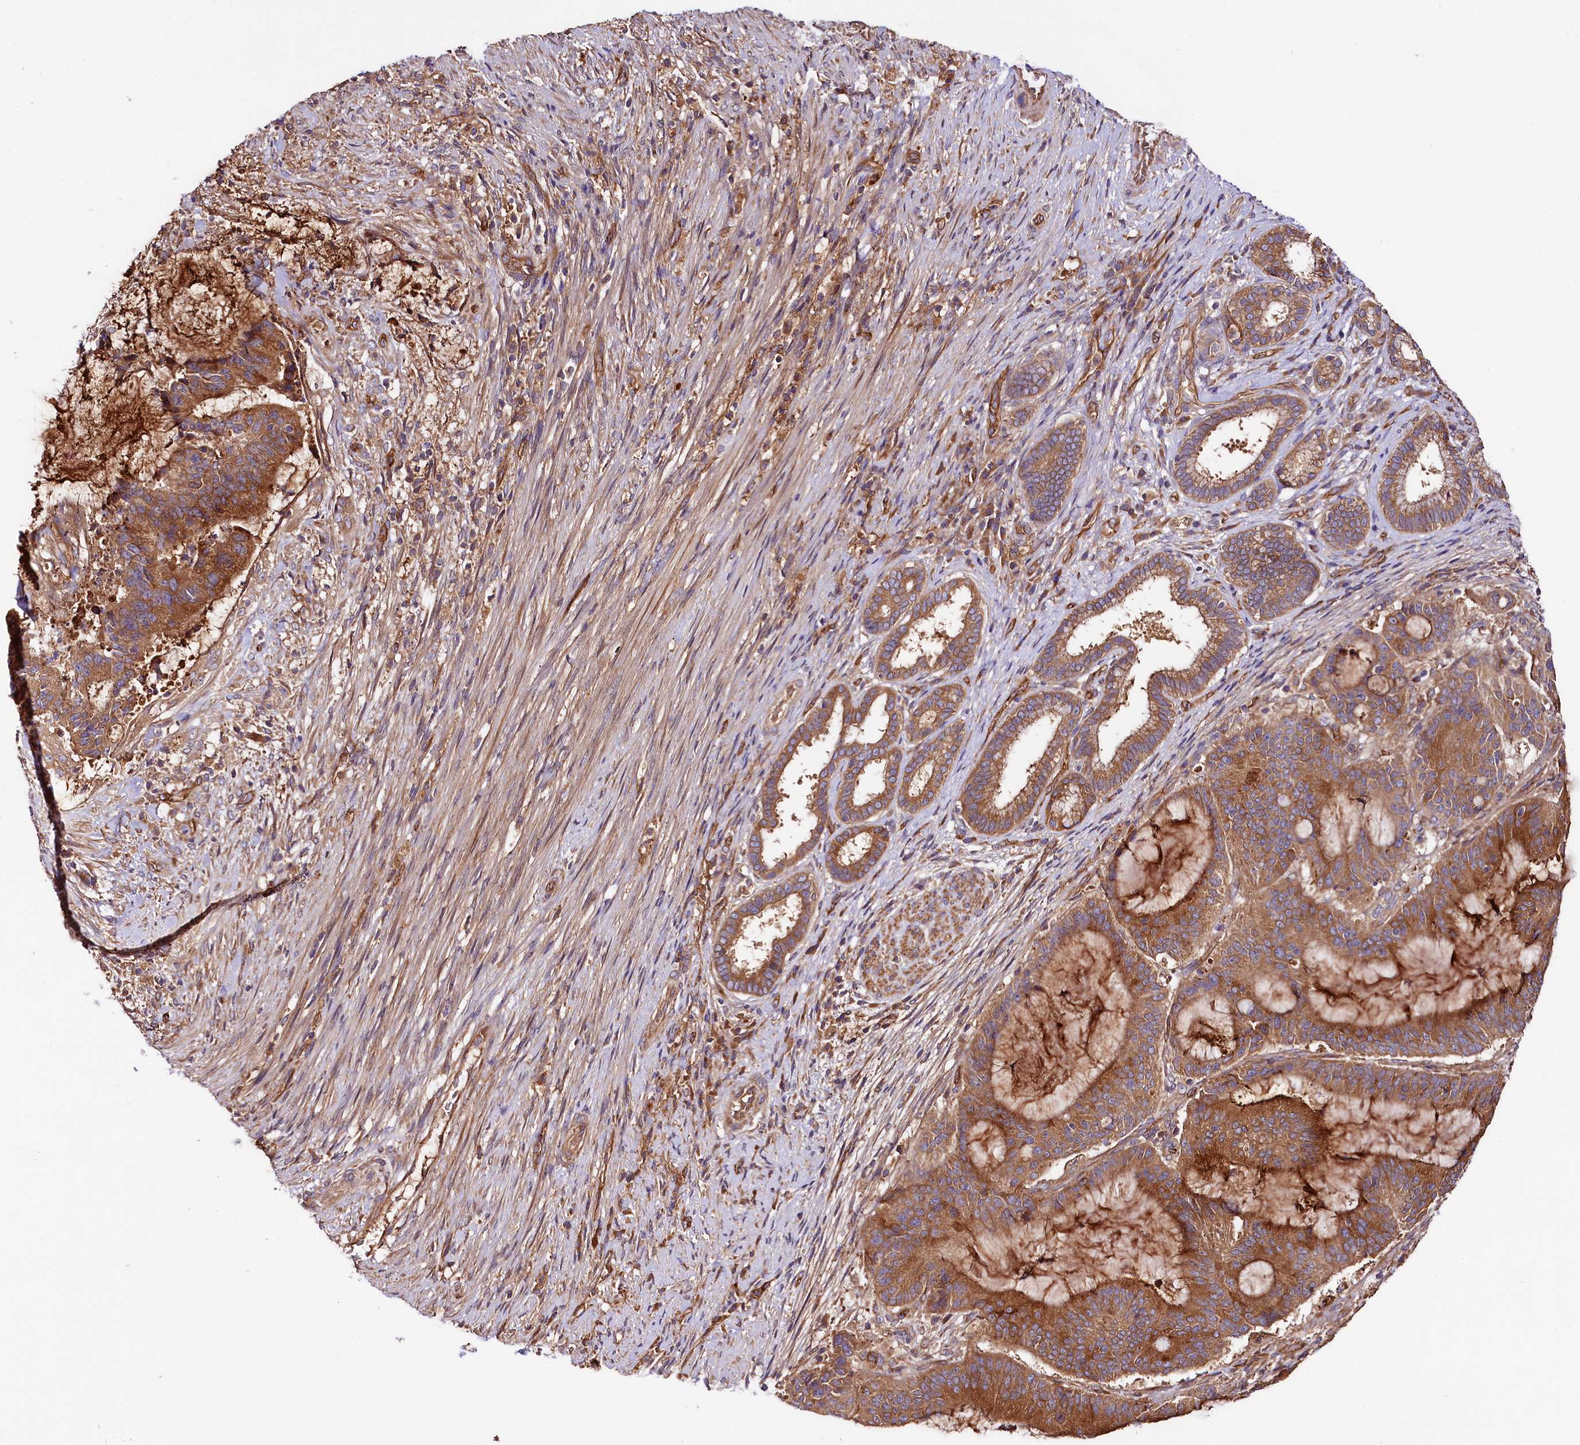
{"staining": {"intensity": "moderate", "quantity": ">75%", "location": "cytoplasmic/membranous"}, "tissue": "liver cancer", "cell_type": "Tumor cells", "image_type": "cancer", "snomed": [{"axis": "morphology", "description": "Normal tissue, NOS"}, {"axis": "morphology", "description": "Cholangiocarcinoma"}, {"axis": "topography", "description": "Liver"}, {"axis": "topography", "description": "Peripheral nerve tissue"}], "caption": "Brown immunohistochemical staining in liver cholangiocarcinoma shows moderate cytoplasmic/membranous staining in approximately >75% of tumor cells.", "gene": "CEP295", "patient": {"sex": "female", "age": 73}}